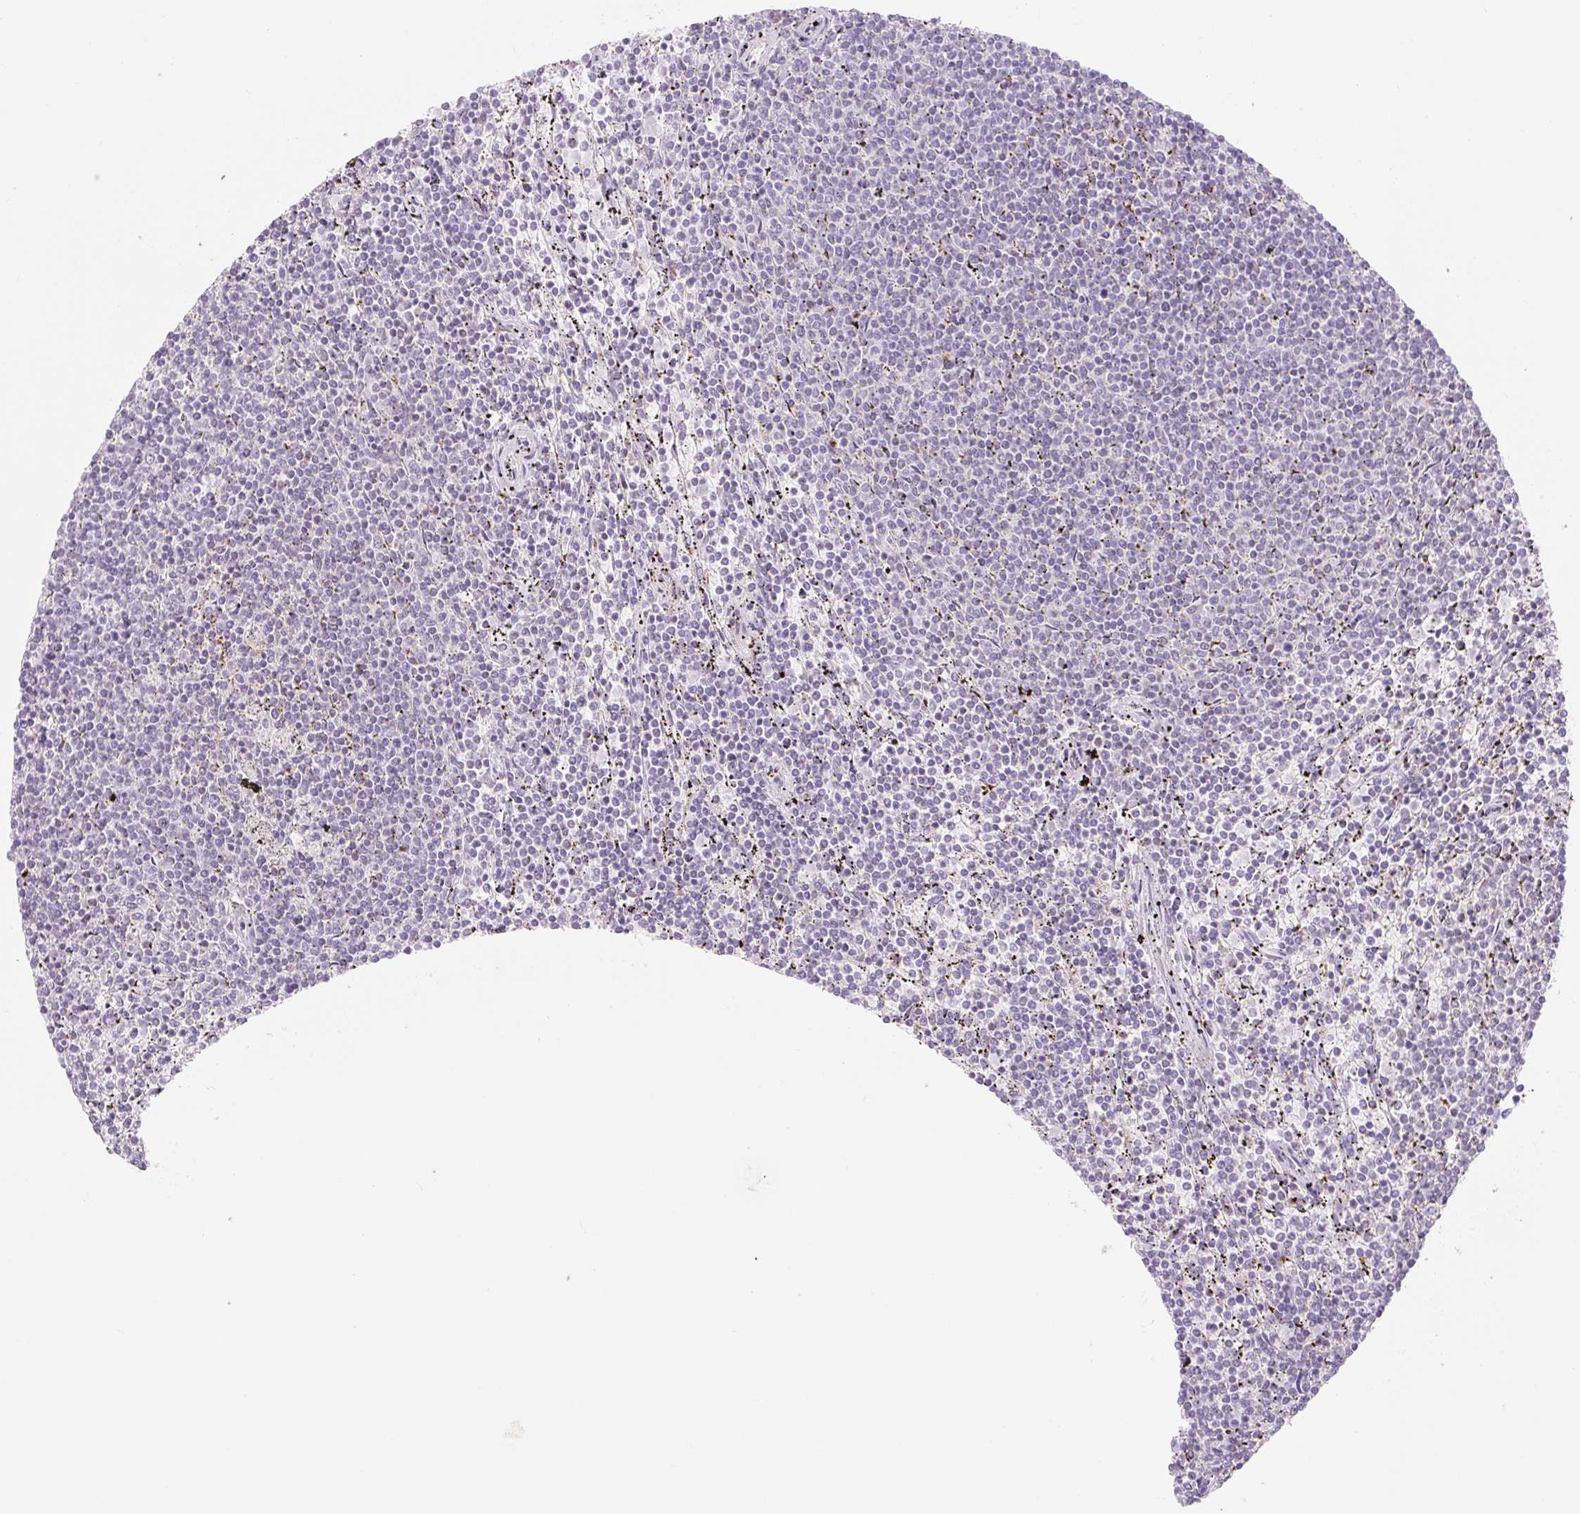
{"staining": {"intensity": "negative", "quantity": "none", "location": "none"}, "tissue": "lymphoma", "cell_type": "Tumor cells", "image_type": "cancer", "snomed": [{"axis": "morphology", "description": "Malignant lymphoma, non-Hodgkin's type, Low grade"}, {"axis": "topography", "description": "Spleen"}], "caption": "This is a histopathology image of immunohistochemistry staining of low-grade malignant lymphoma, non-Hodgkin's type, which shows no expression in tumor cells. (Immunohistochemistry, brightfield microscopy, high magnification).", "gene": "FOCAD", "patient": {"sex": "female", "age": 50}}